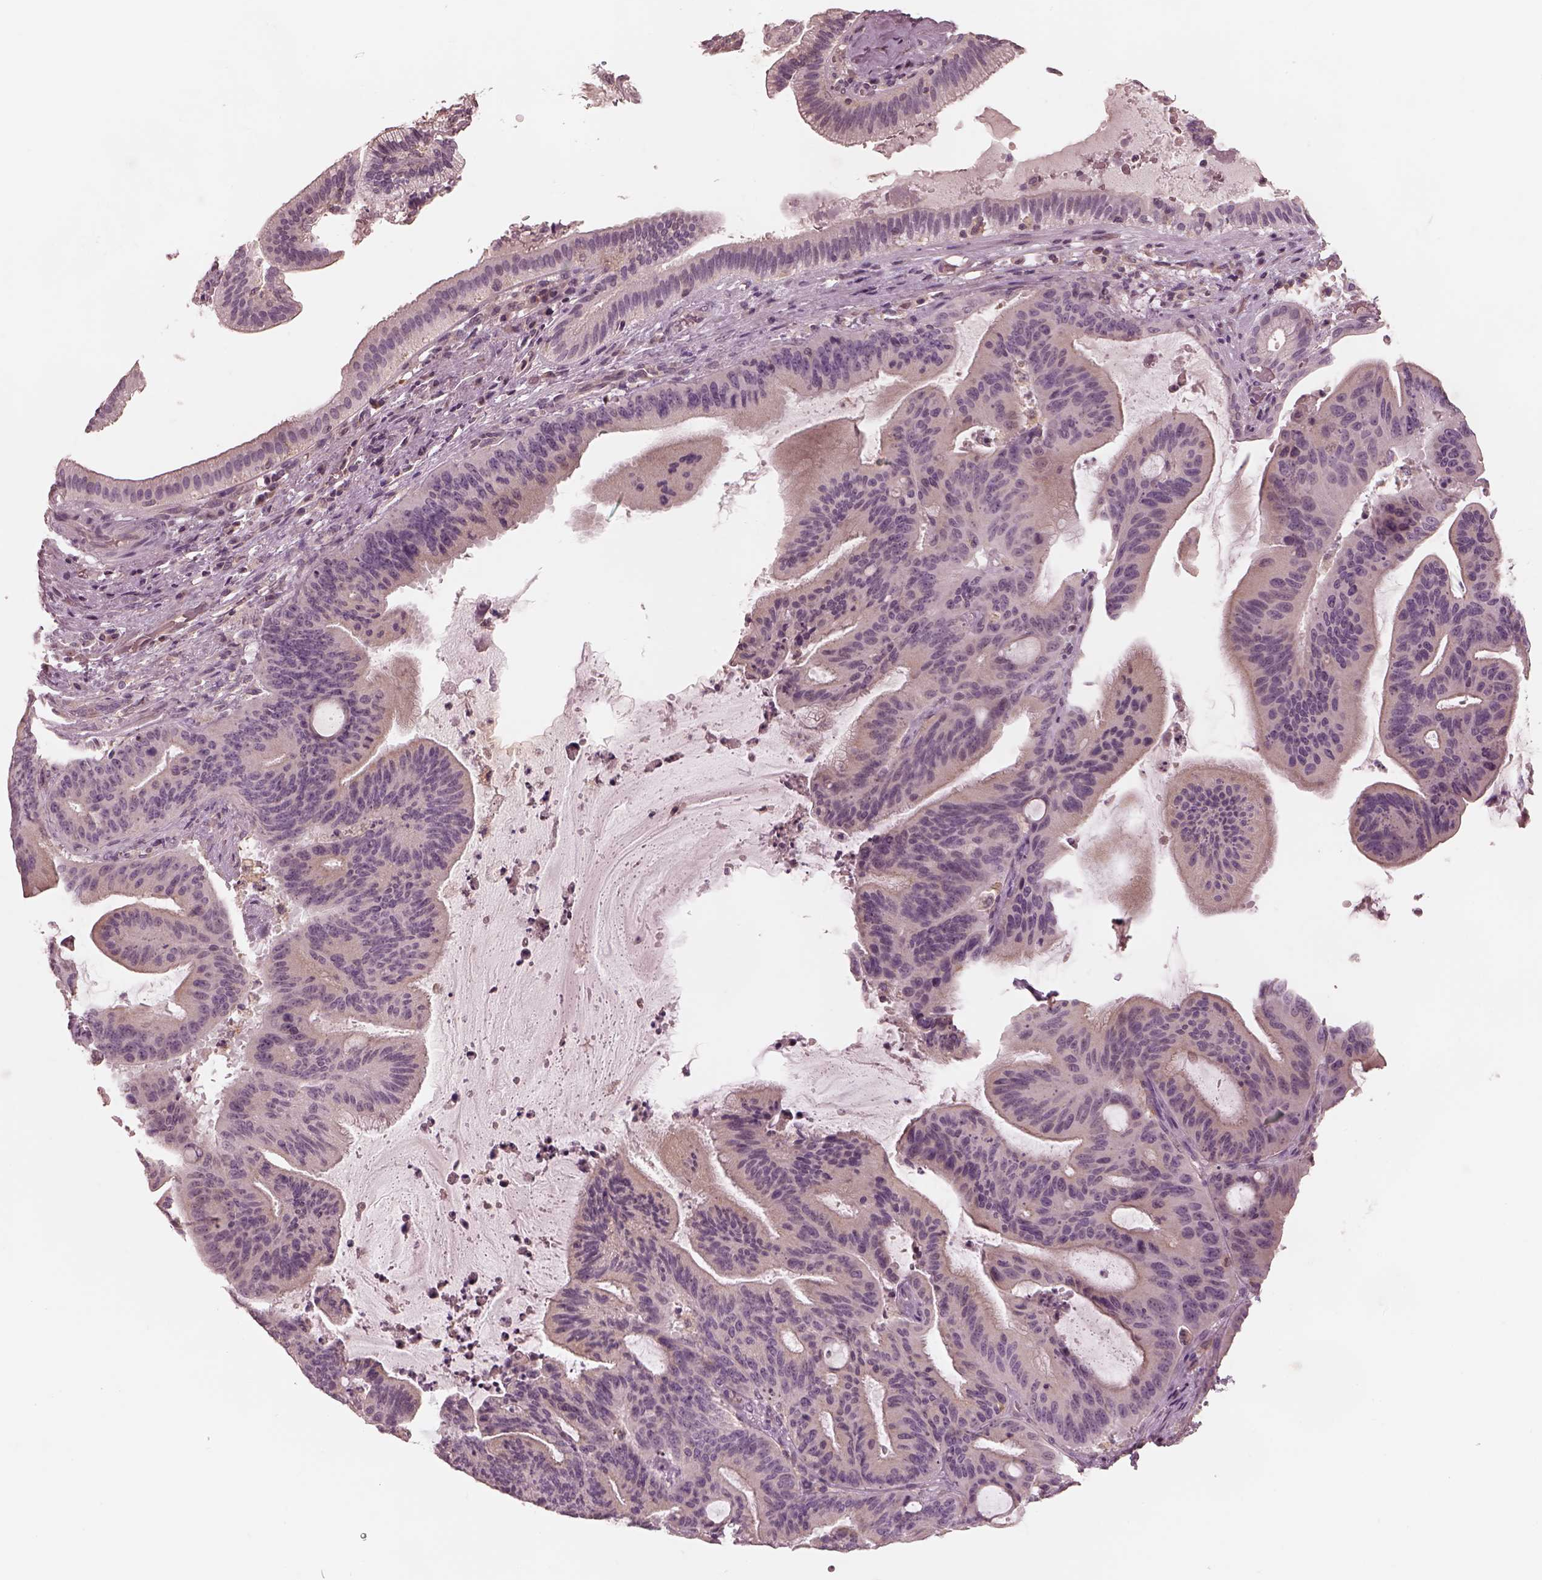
{"staining": {"intensity": "negative", "quantity": "none", "location": "none"}, "tissue": "liver cancer", "cell_type": "Tumor cells", "image_type": "cancer", "snomed": [{"axis": "morphology", "description": "Cholangiocarcinoma"}, {"axis": "topography", "description": "Liver"}], "caption": "DAB (3,3'-diaminobenzidine) immunohistochemical staining of liver cancer demonstrates no significant positivity in tumor cells. (DAB IHC, high magnification).", "gene": "PRKACG", "patient": {"sex": "female", "age": 73}}